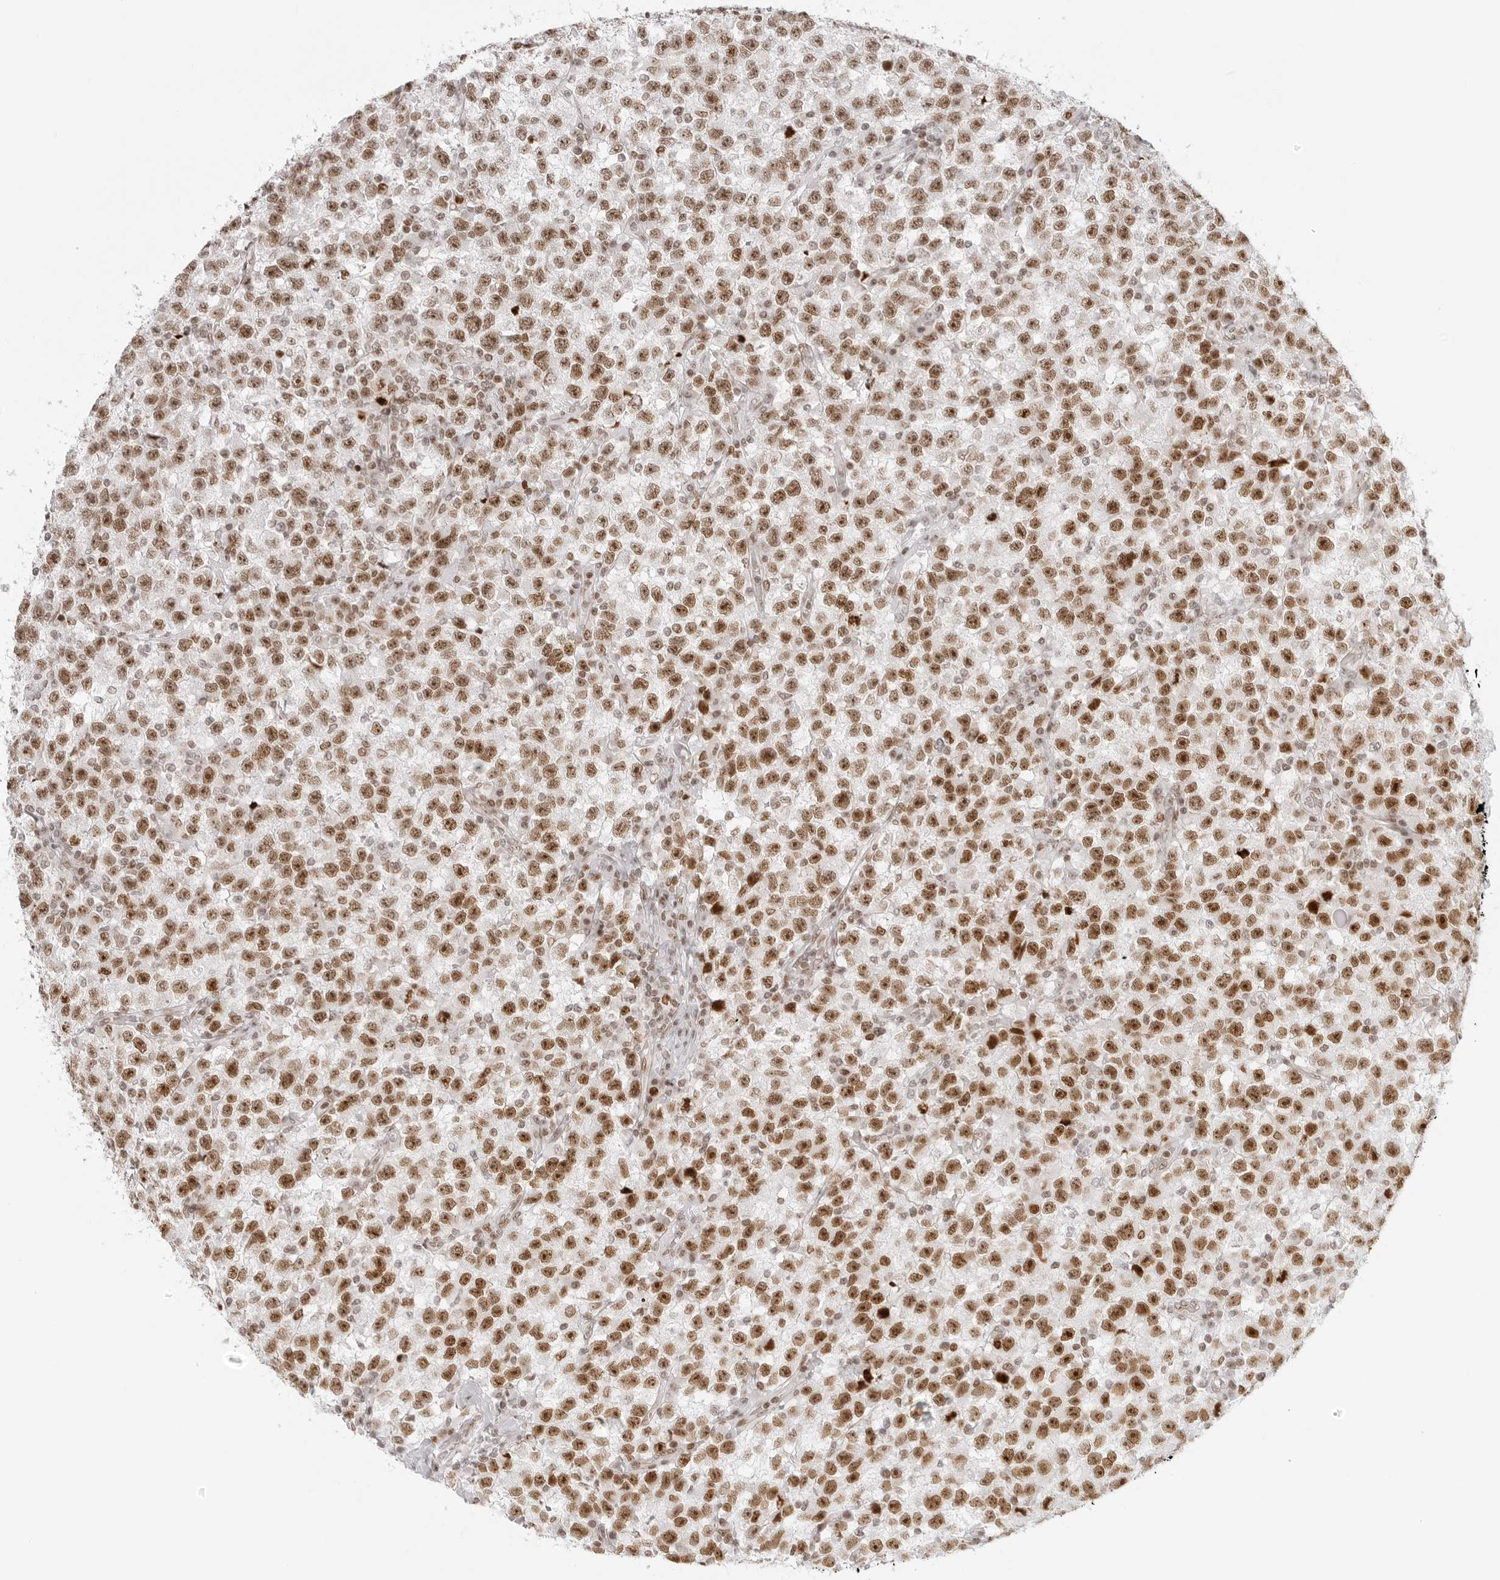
{"staining": {"intensity": "moderate", "quantity": ">75%", "location": "nuclear"}, "tissue": "testis cancer", "cell_type": "Tumor cells", "image_type": "cancer", "snomed": [{"axis": "morphology", "description": "Seminoma, NOS"}, {"axis": "topography", "description": "Testis"}], "caption": "The immunohistochemical stain highlights moderate nuclear positivity in tumor cells of testis seminoma tissue. The protein of interest is stained brown, and the nuclei are stained in blue (DAB (3,3'-diaminobenzidine) IHC with brightfield microscopy, high magnification).", "gene": "RCC1", "patient": {"sex": "male", "age": 22}}